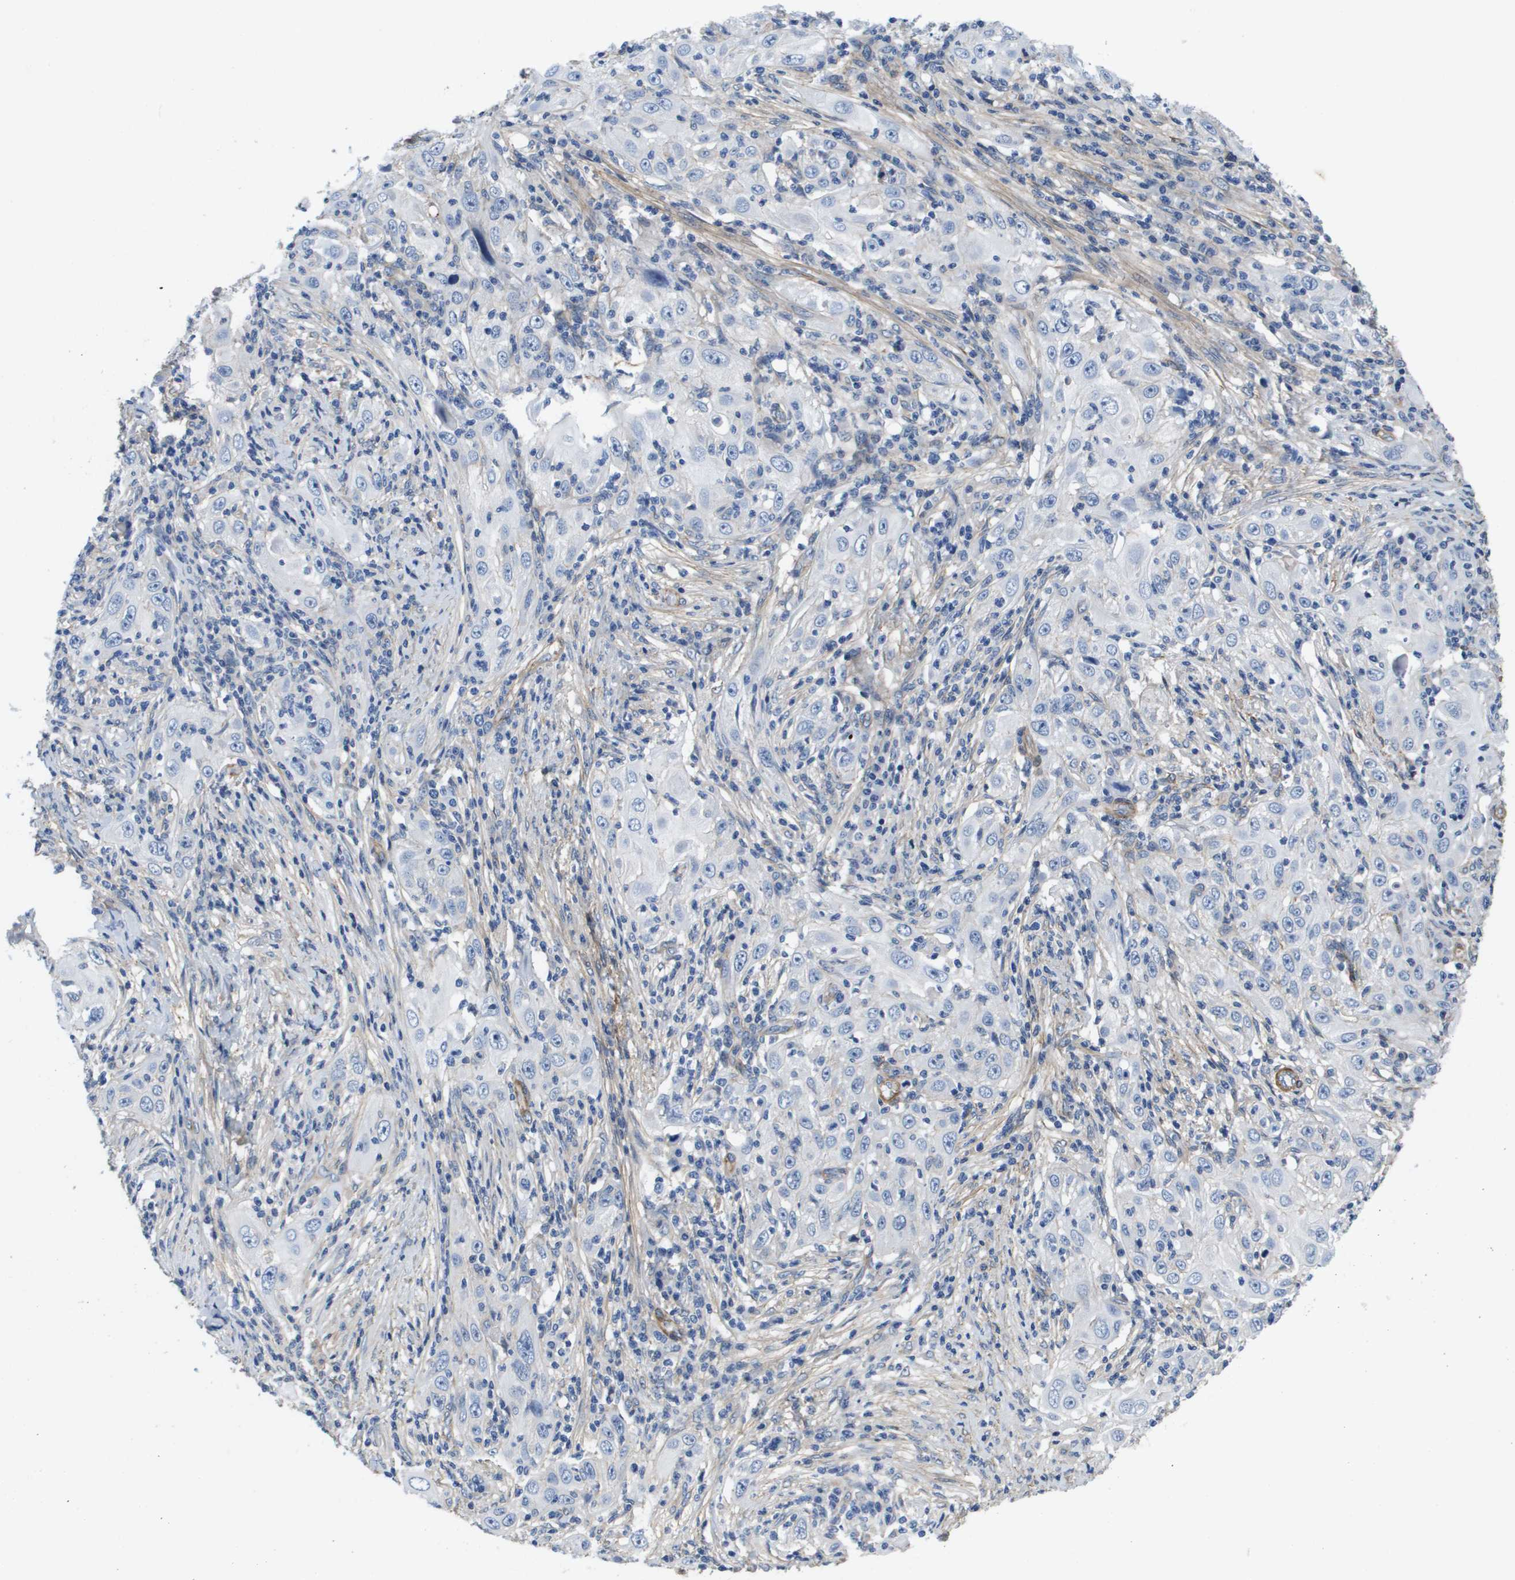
{"staining": {"intensity": "negative", "quantity": "none", "location": "none"}, "tissue": "skin cancer", "cell_type": "Tumor cells", "image_type": "cancer", "snomed": [{"axis": "morphology", "description": "Squamous cell carcinoma, NOS"}, {"axis": "topography", "description": "Skin"}], "caption": "Immunohistochemistry (IHC) micrograph of human skin squamous cell carcinoma stained for a protein (brown), which reveals no expression in tumor cells.", "gene": "LPP", "patient": {"sex": "female", "age": 88}}